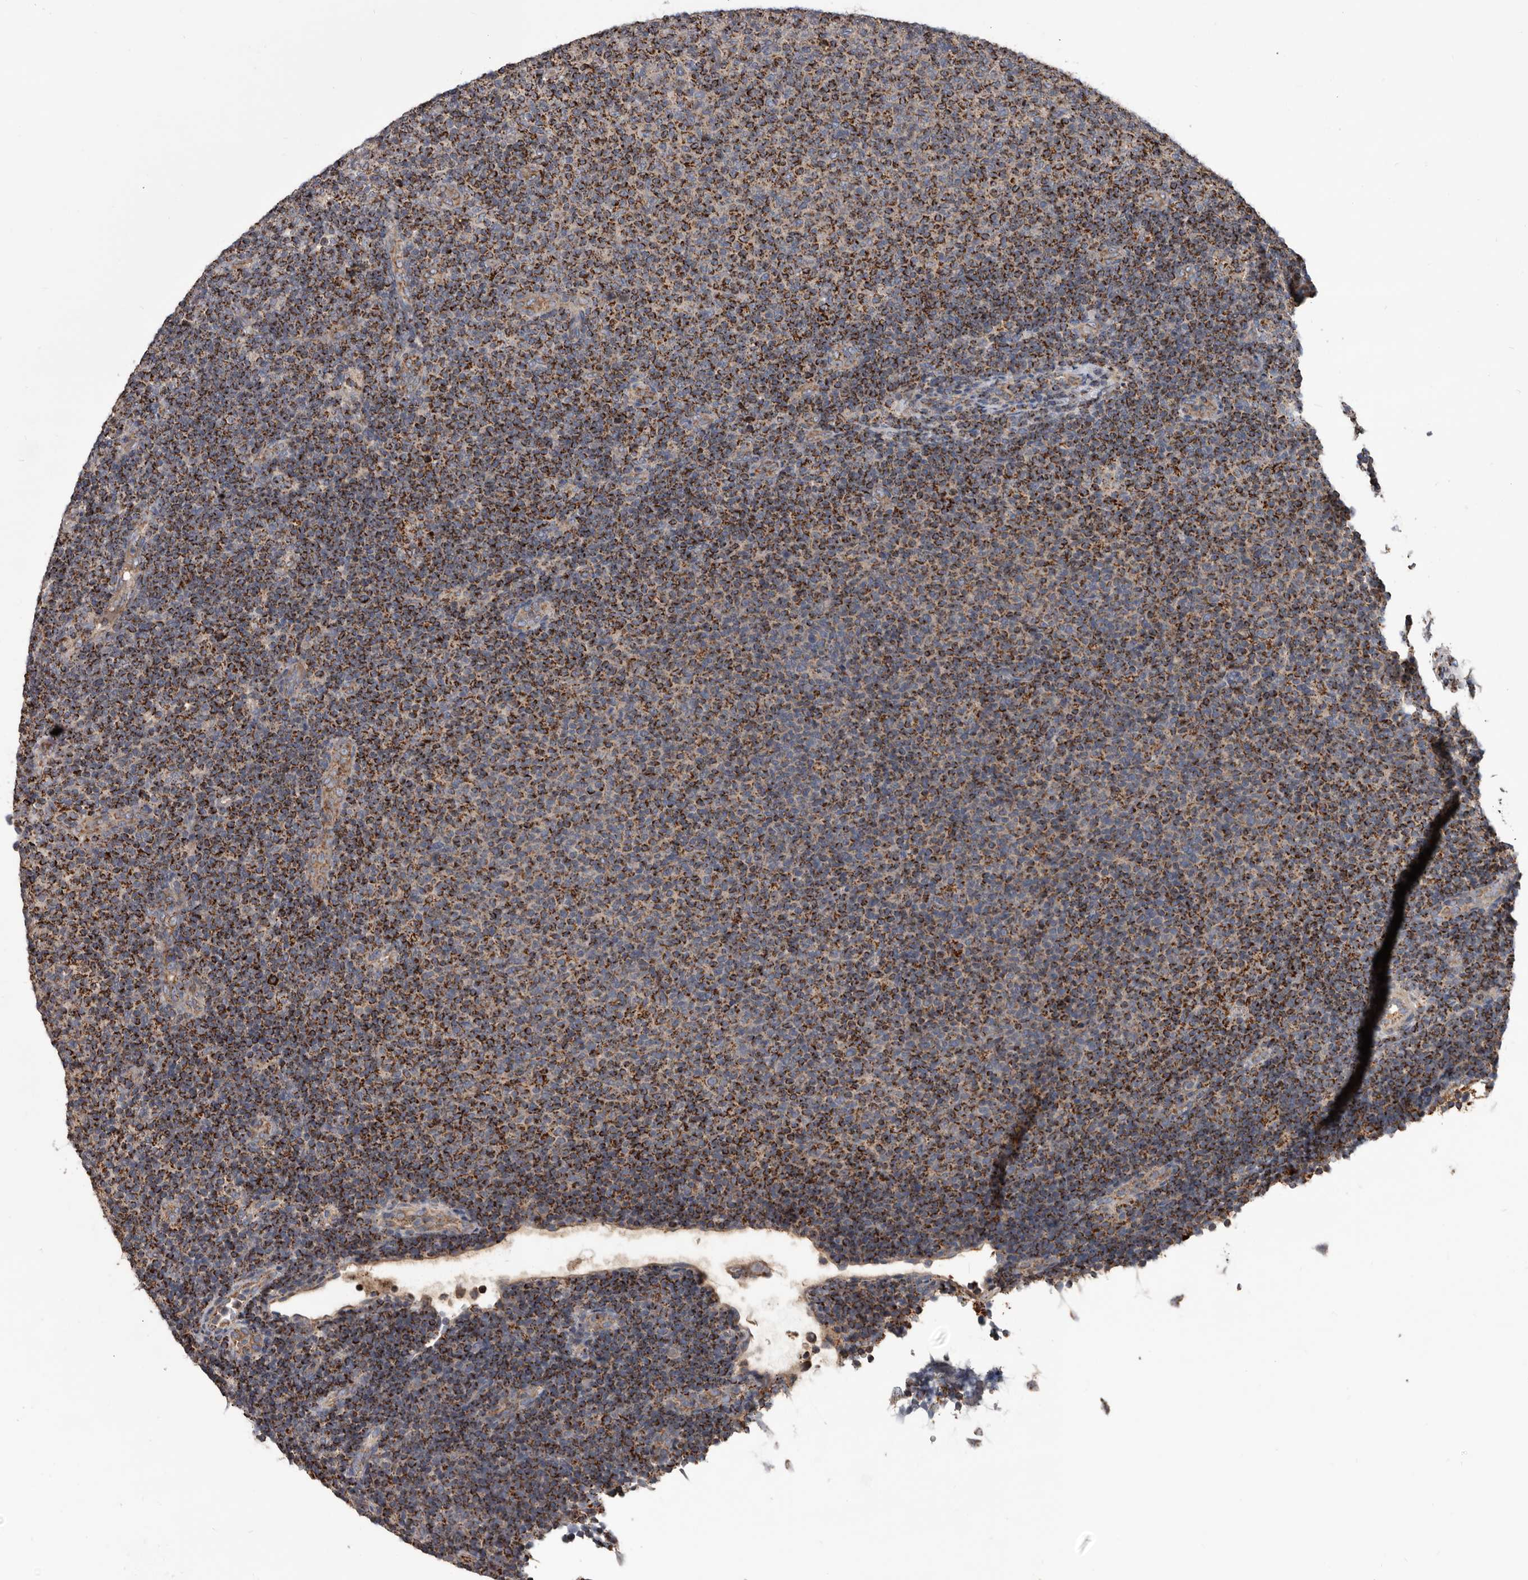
{"staining": {"intensity": "strong", "quantity": ">75%", "location": "cytoplasmic/membranous"}, "tissue": "lymphoma", "cell_type": "Tumor cells", "image_type": "cancer", "snomed": [{"axis": "morphology", "description": "Malignant lymphoma, non-Hodgkin's type, Low grade"}, {"axis": "topography", "description": "Lymph node"}], "caption": "Strong cytoplasmic/membranous positivity for a protein is seen in approximately >75% of tumor cells of lymphoma using immunohistochemistry (IHC).", "gene": "ALDH5A1", "patient": {"sex": "male", "age": 66}}